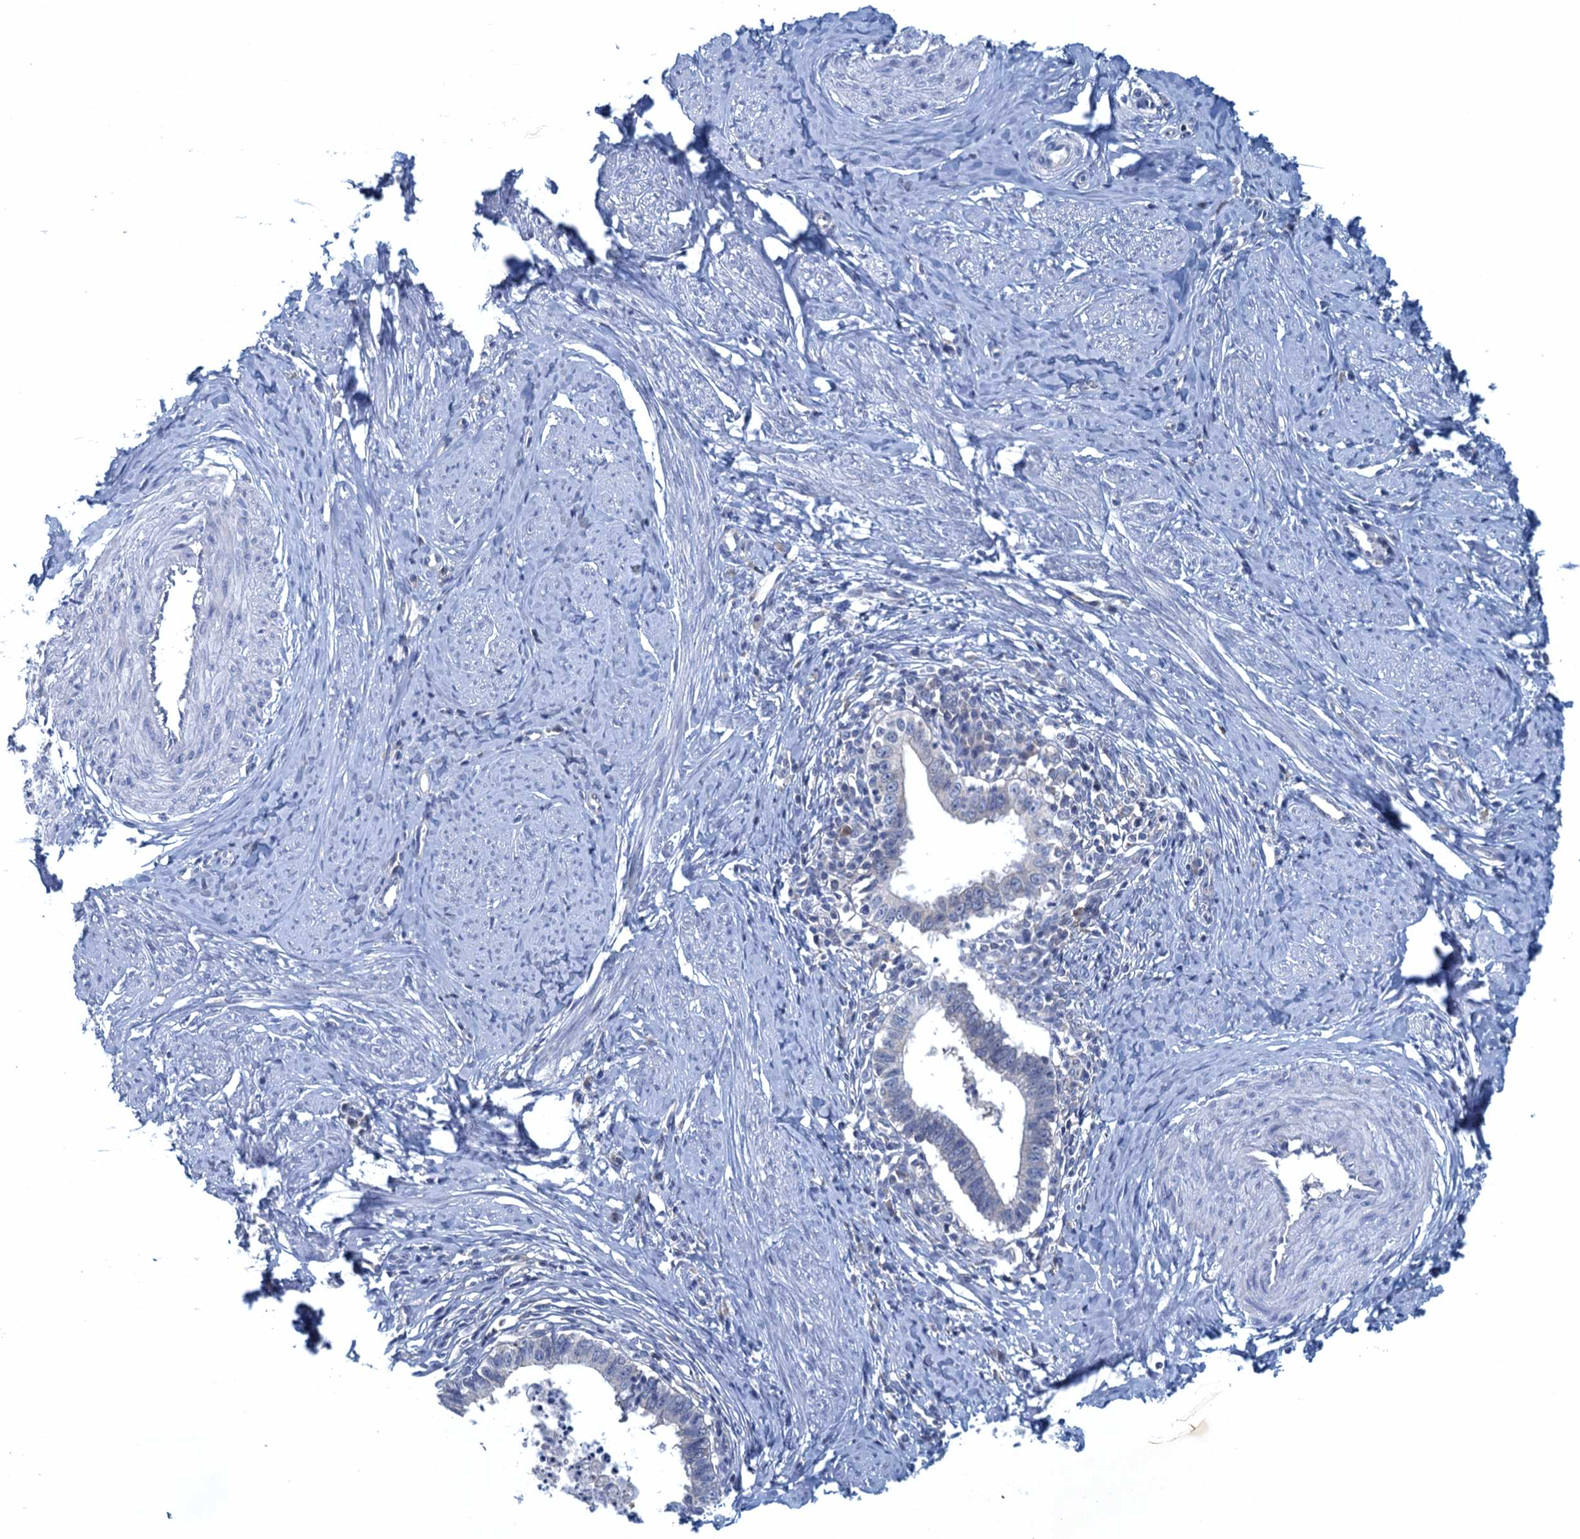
{"staining": {"intensity": "negative", "quantity": "none", "location": "none"}, "tissue": "cervical cancer", "cell_type": "Tumor cells", "image_type": "cancer", "snomed": [{"axis": "morphology", "description": "Adenocarcinoma, NOS"}, {"axis": "topography", "description": "Cervix"}], "caption": "The image displays no significant expression in tumor cells of cervical adenocarcinoma.", "gene": "NCKAP1L", "patient": {"sex": "female", "age": 36}}